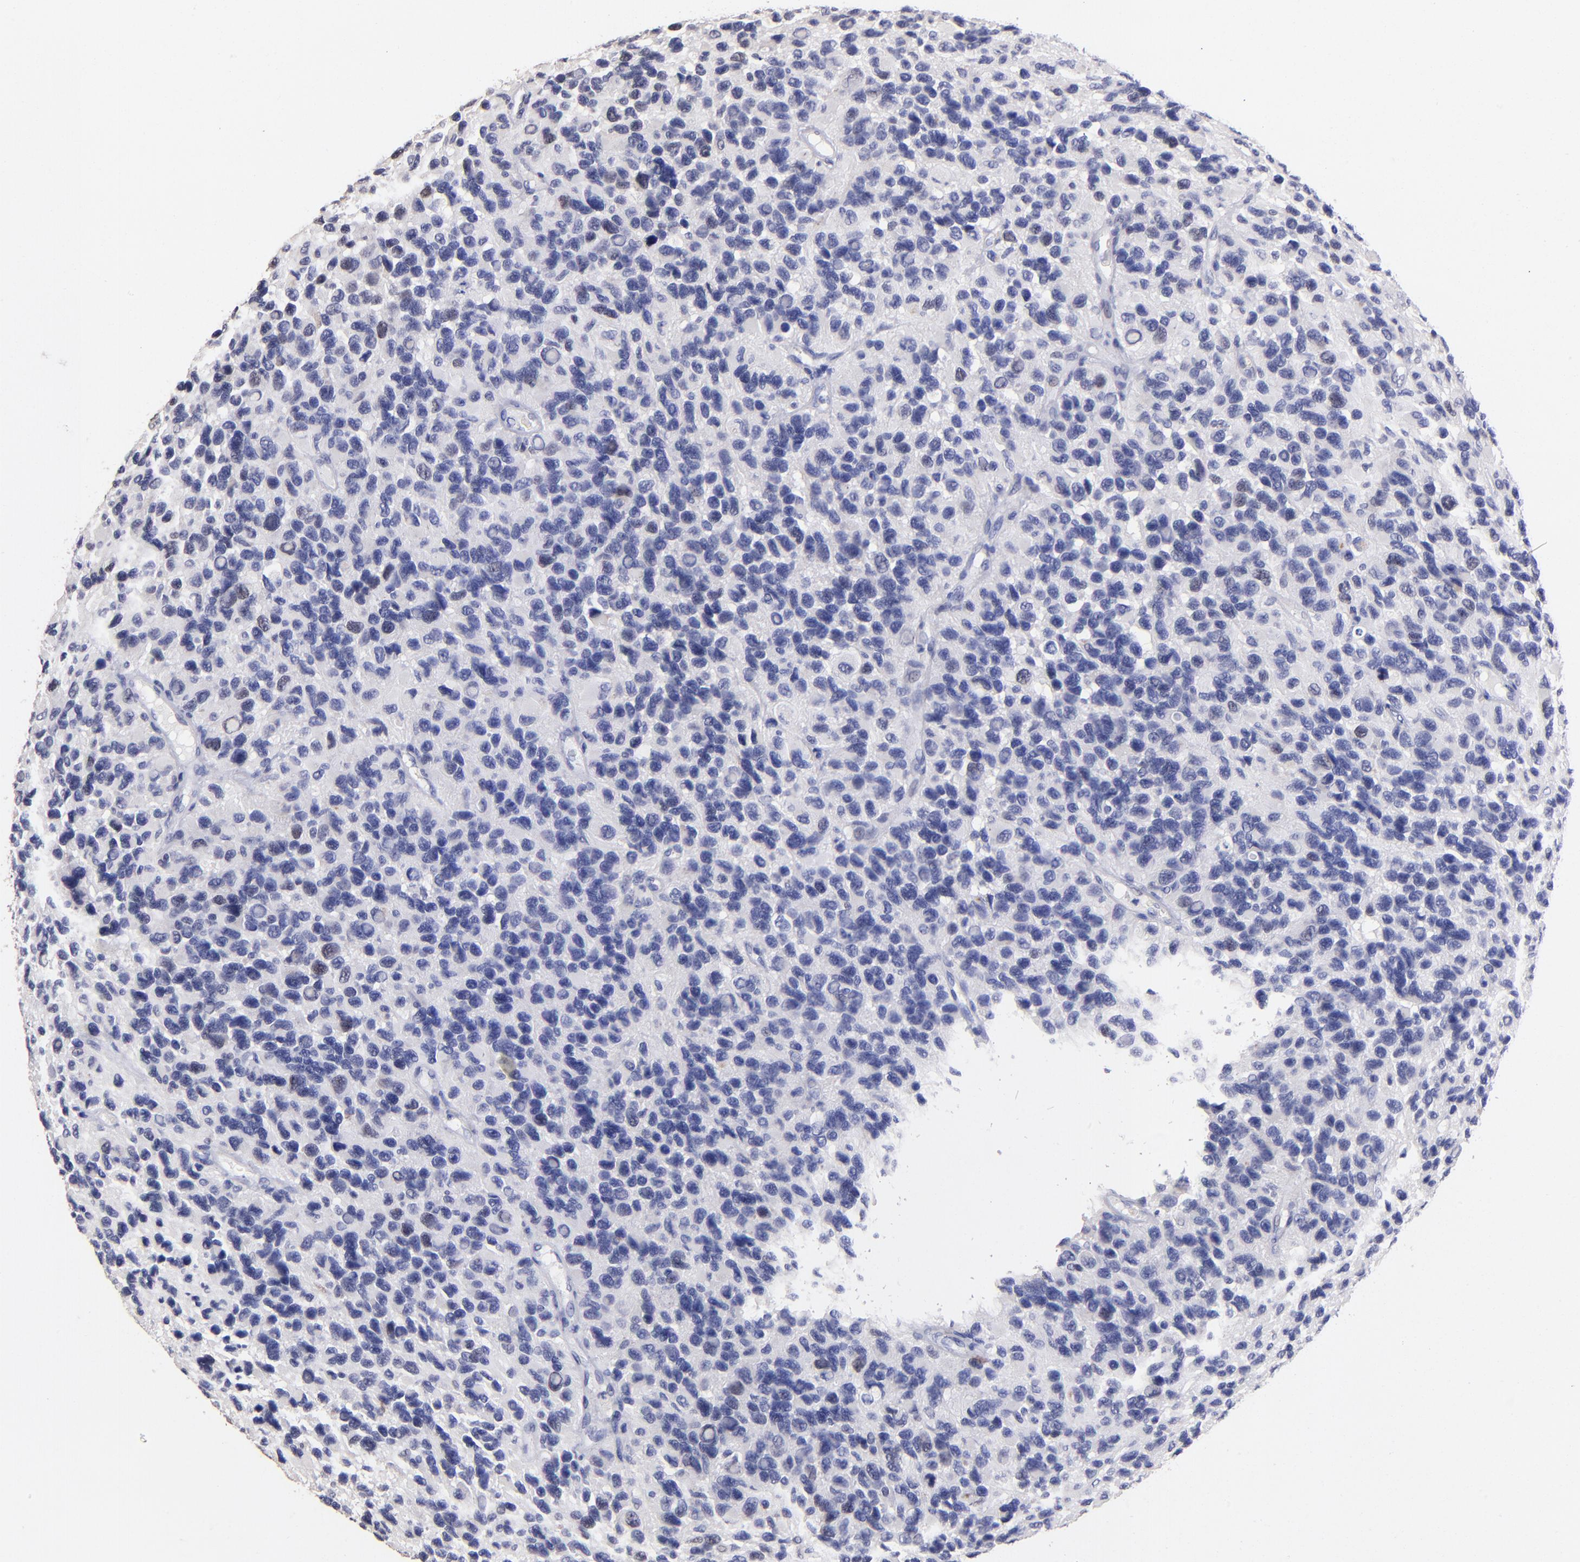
{"staining": {"intensity": "negative", "quantity": "none", "location": "none"}, "tissue": "glioma", "cell_type": "Tumor cells", "image_type": "cancer", "snomed": [{"axis": "morphology", "description": "Glioma, malignant, High grade"}, {"axis": "topography", "description": "Brain"}], "caption": "High power microscopy image of an IHC photomicrograph of glioma, revealing no significant staining in tumor cells.", "gene": "DNMT1", "patient": {"sex": "male", "age": 77}}